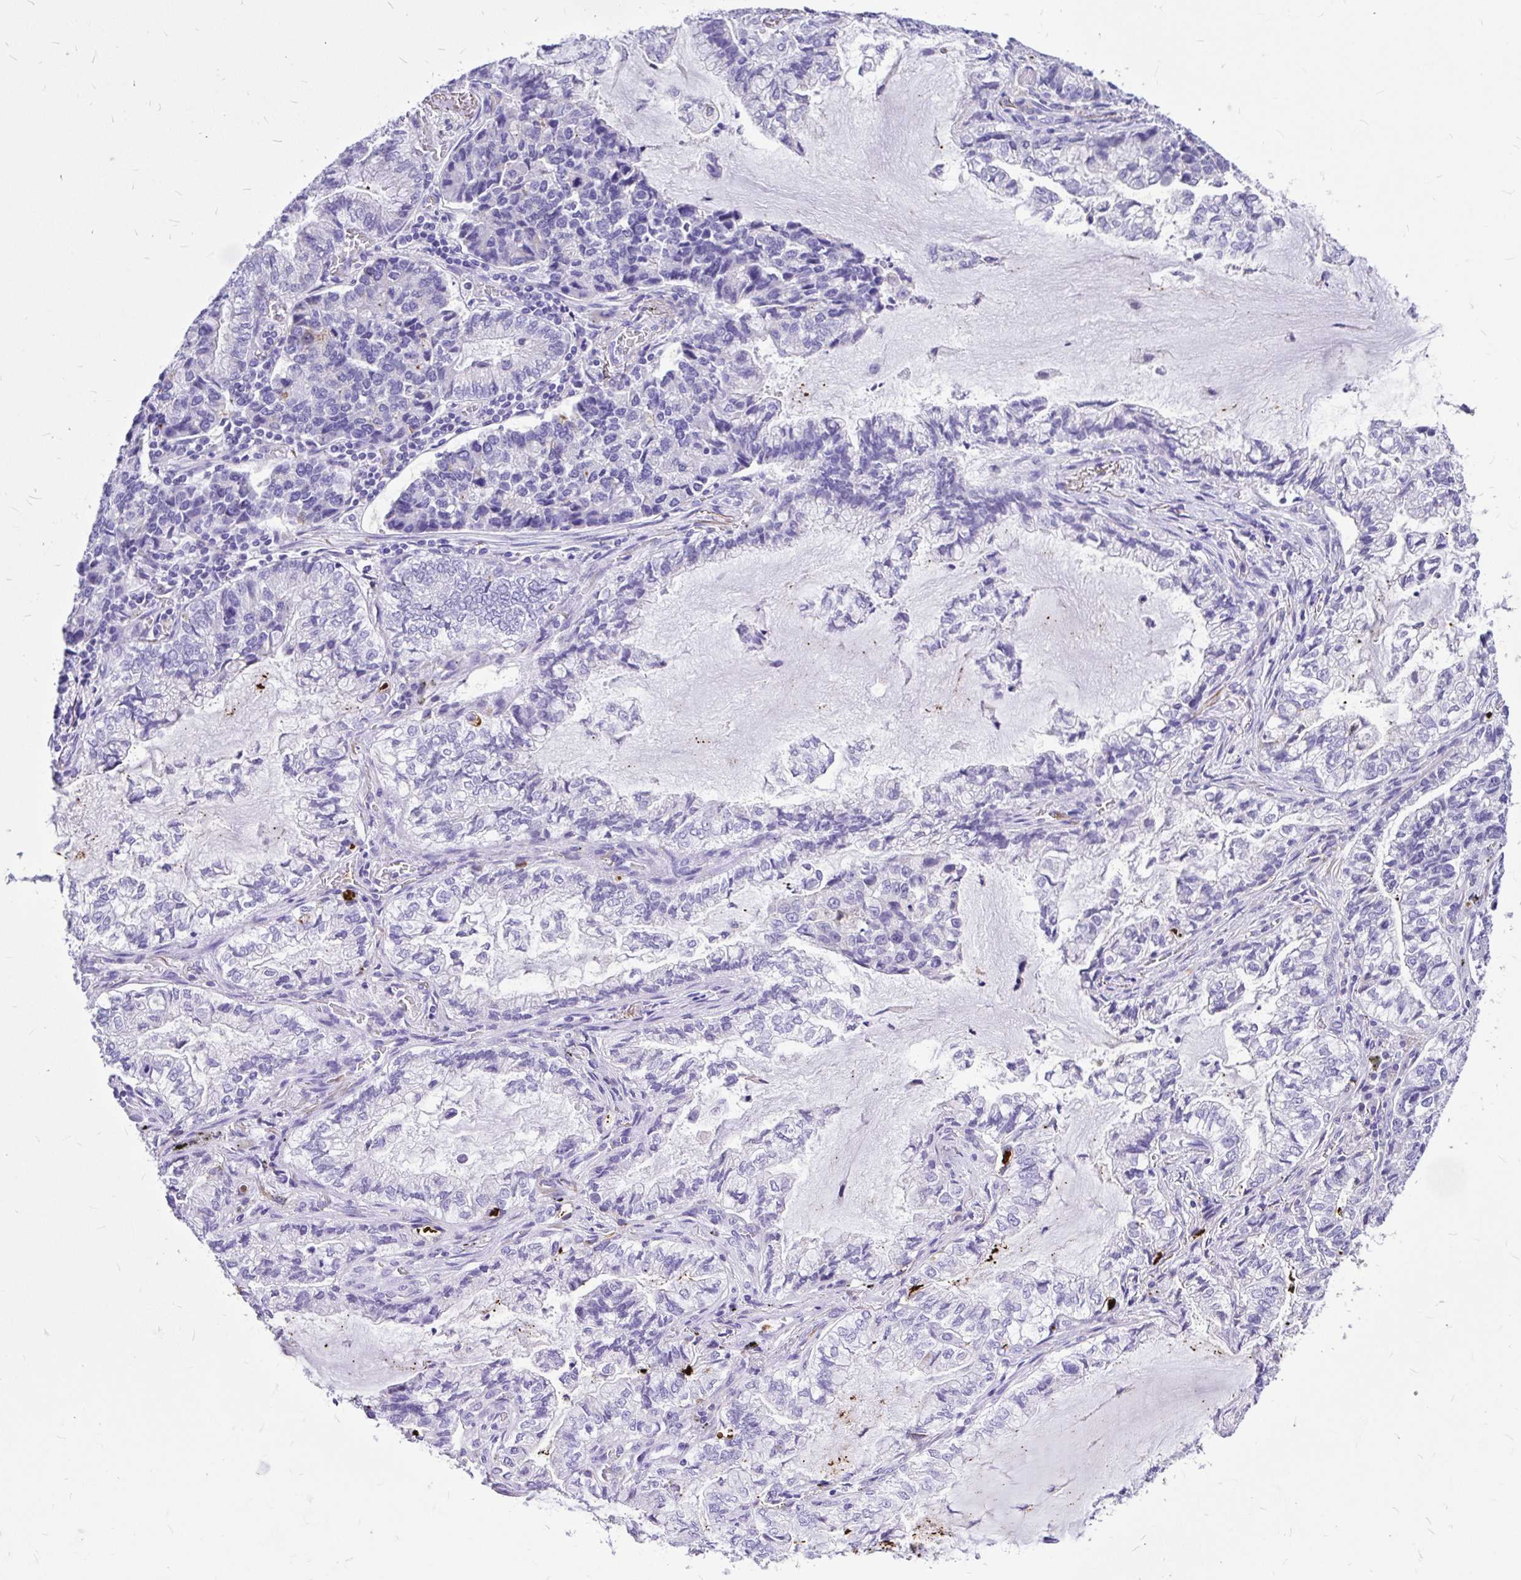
{"staining": {"intensity": "negative", "quantity": "none", "location": "none"}, "tissue": "lung cancer", "cell_type": "Tumor cells", "image_type": "cancer", "snomed": [{"axis": "morphology", "description": "Adenocarcinoma, NOS"}, {"axis": "topography", "description": "Lymph node"}, {"axis": "topography", "description": "Lung"}], "caption": "This is an IHC image of lung cancer (adenocarcinoma). There is no staining in tumor cells.", "gene": "CLEC1B", "patient": {"sex": "male", "age": 66}}